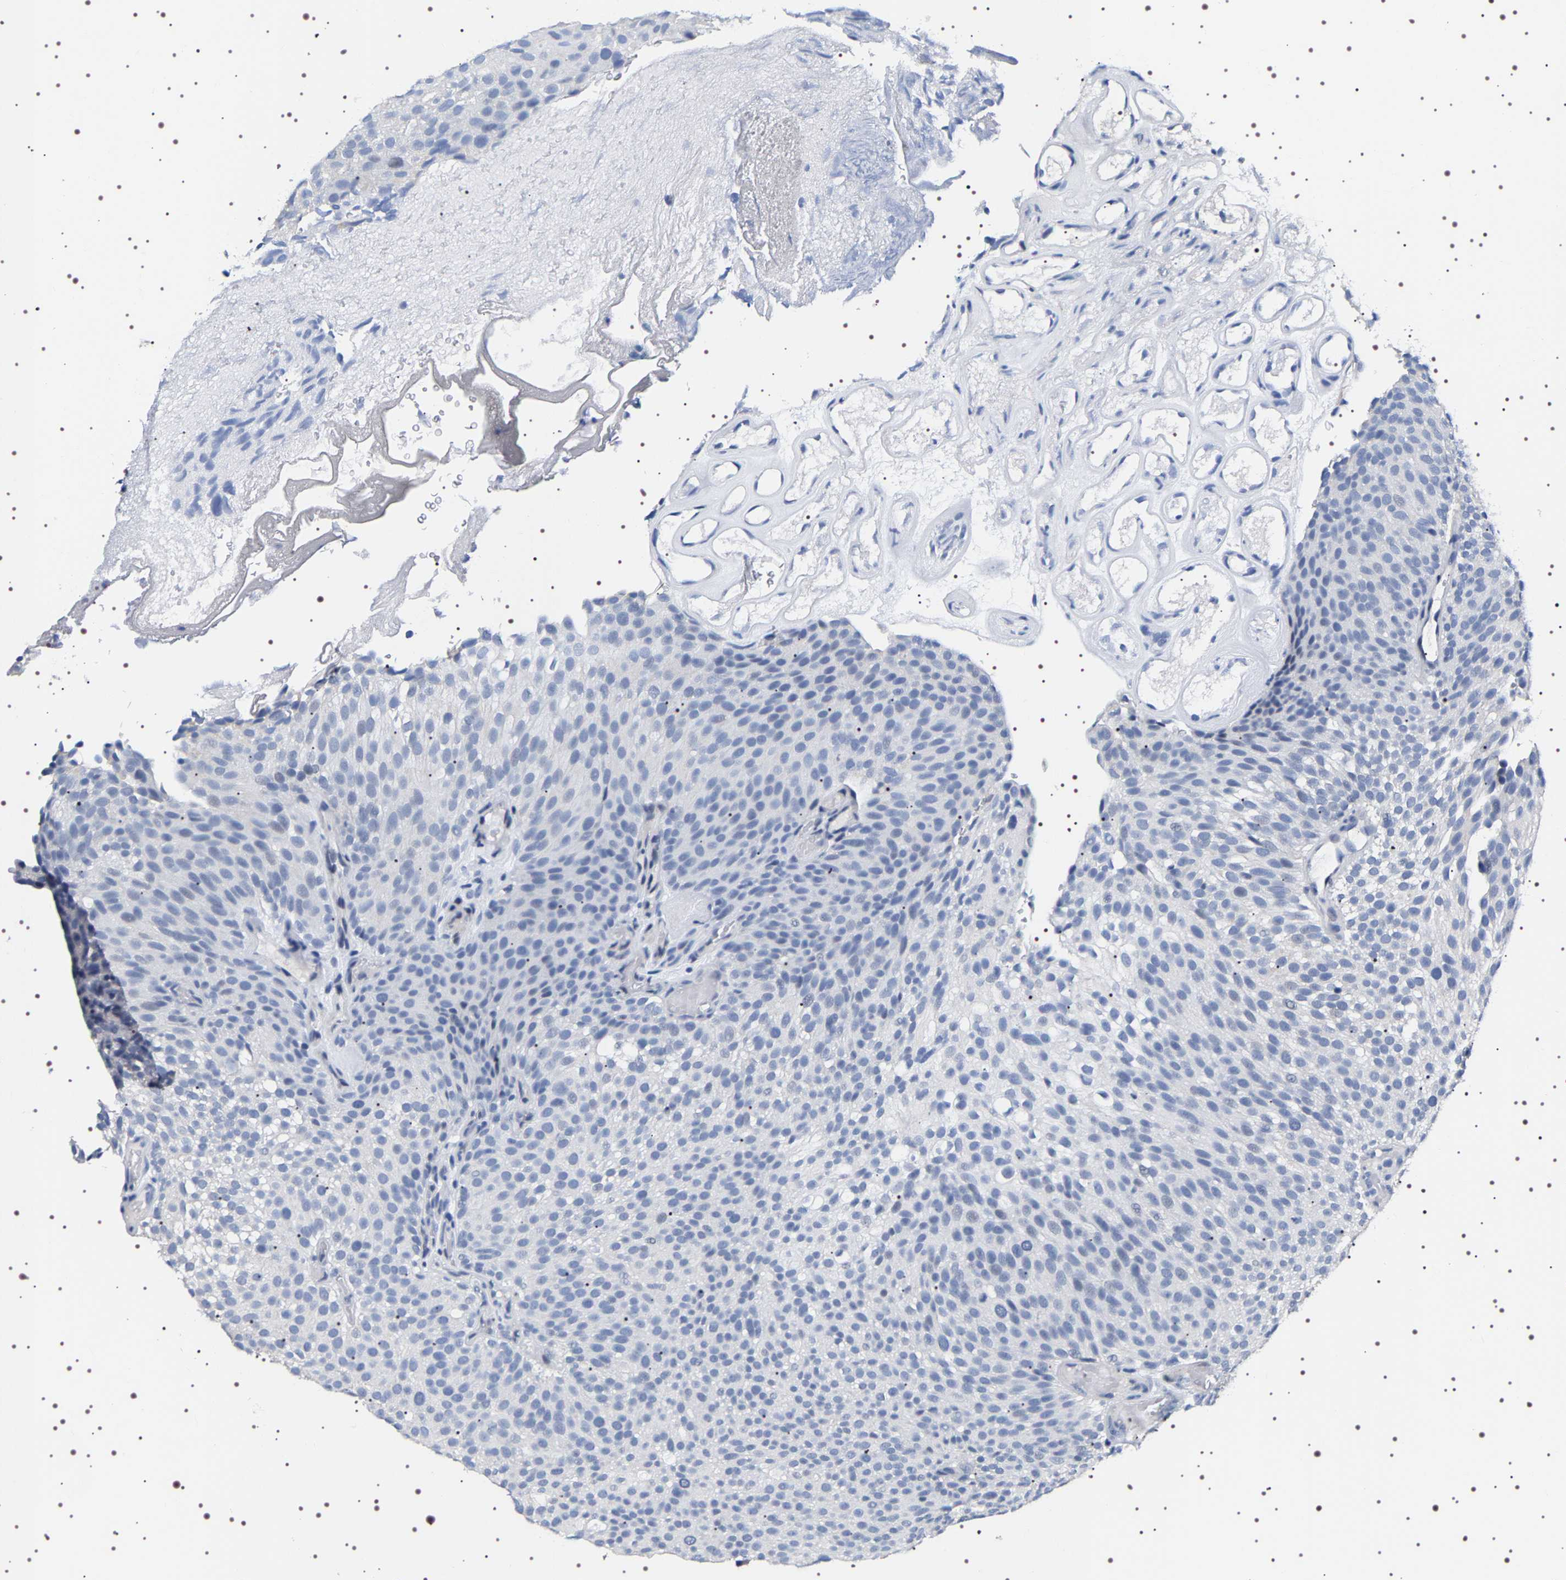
{"staining": {"intensity": "negative", "quantity": "none", "location": "none"}, "tissue": "urothelial cancer", "cell_type": "Tumor cells", "image_type": "cancer", "snomed": [{"axis": "morphology", "description": "Urothelial carcinoma, Low grade"}, {"axis": "topography", "description": "Urinary bladder"}], "caption": "This is an IHC histopathology image of urothelial cancer. There is no positivity in tumor cells.", "gene": "UBQLN3", "patient": {"sex": "male", "age": 78}}